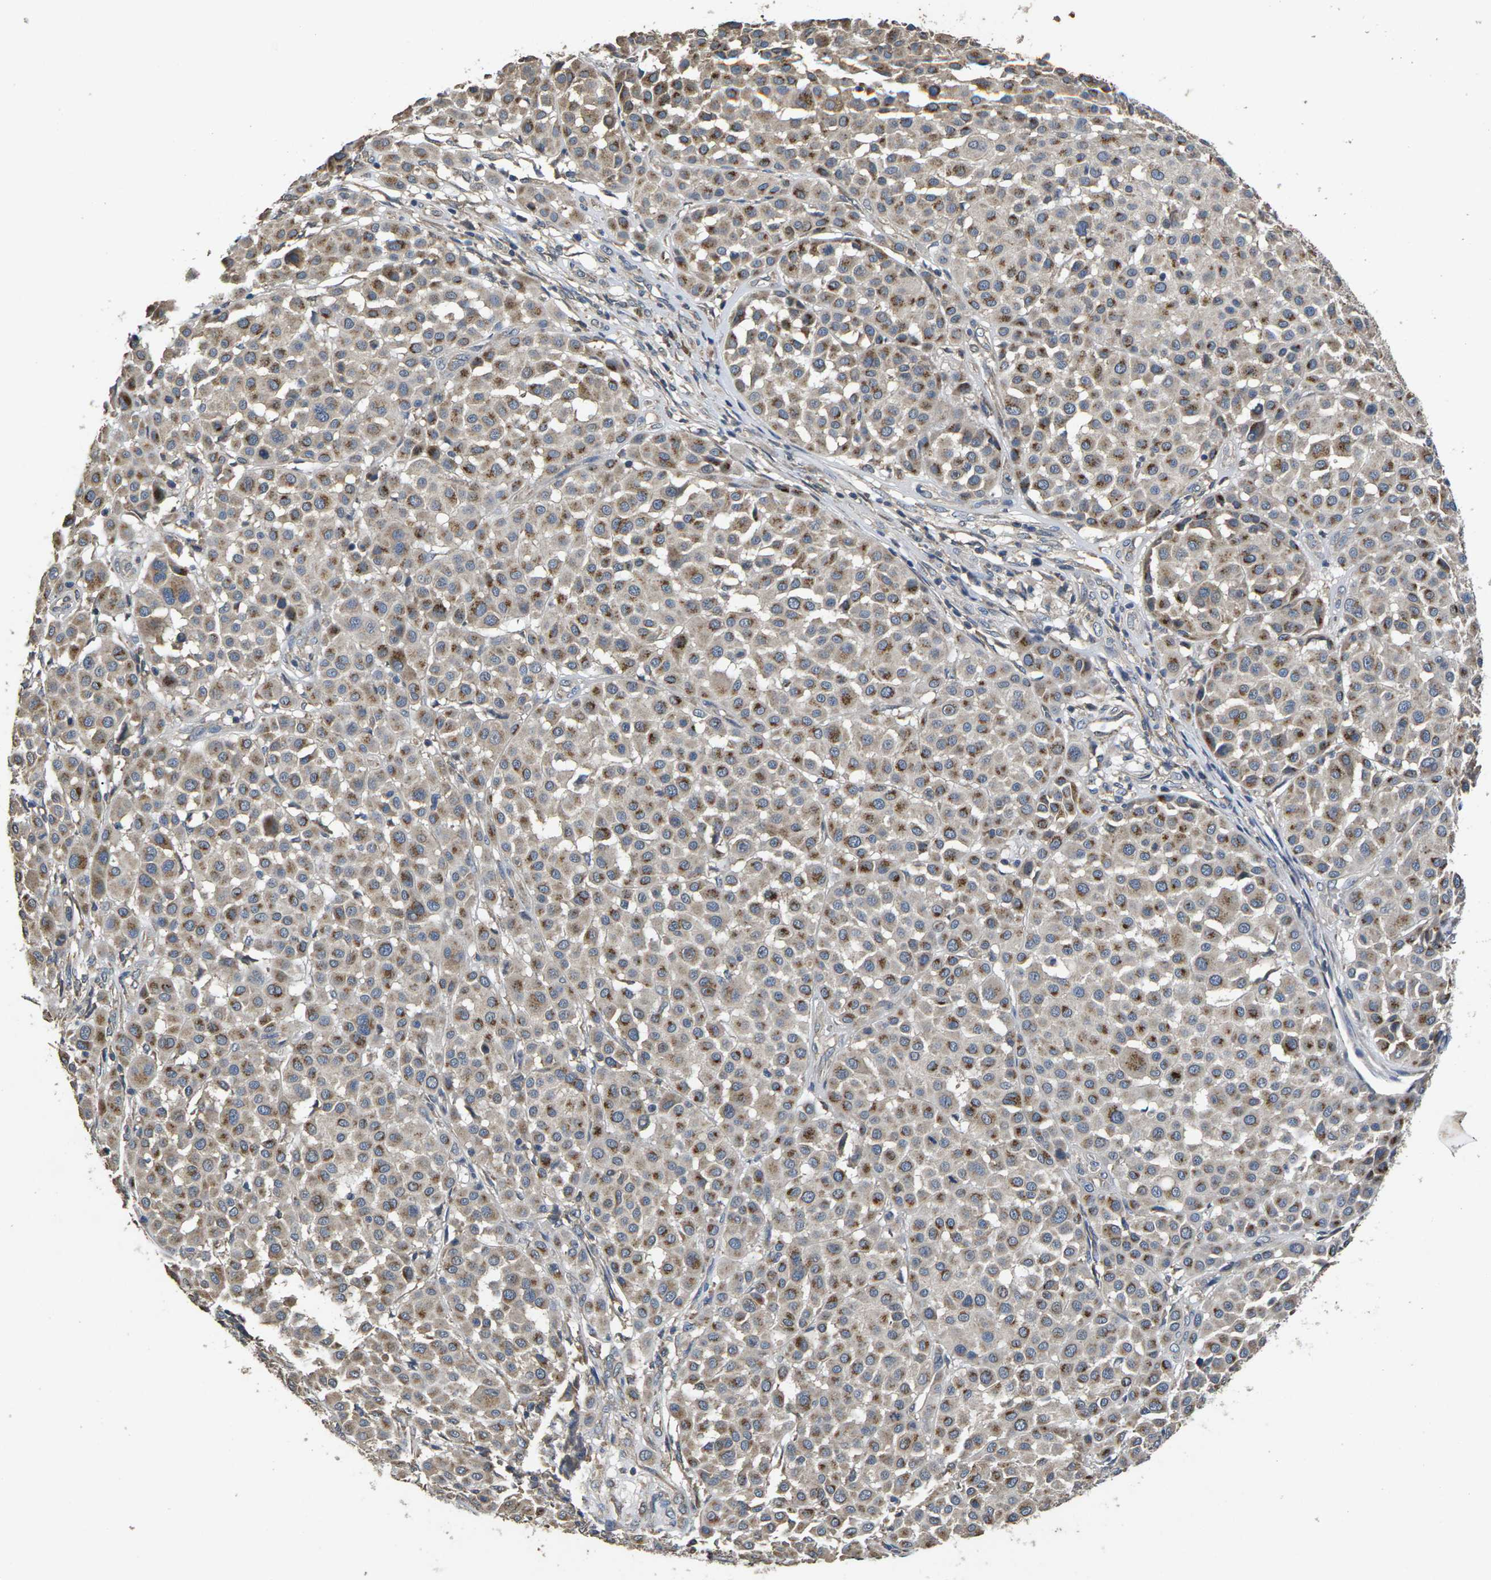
{"staining": {"intensity": "moderate", "quantity": "25%-75%", "location": "cytoplasmic/membranous"}, "tissue": "melanoma", "cell_type": "Tumor cells", "image_type": "cancer", "snomed": [{"axis": "morphology", "description": "Malignant melanoma, Metastatic site"}, {"axis": "topography", "description": "Soft tissue"}], "caption": "Immunohistochemical staining of human malignant melanoma (metastatic site) demonstrates medium levels of moderate cytoplasmic/membranous expression in approximately 25%-75% of tumor cells.", "gene": "B4GAT1", "patient": {"sex": "male", "age": 41}}